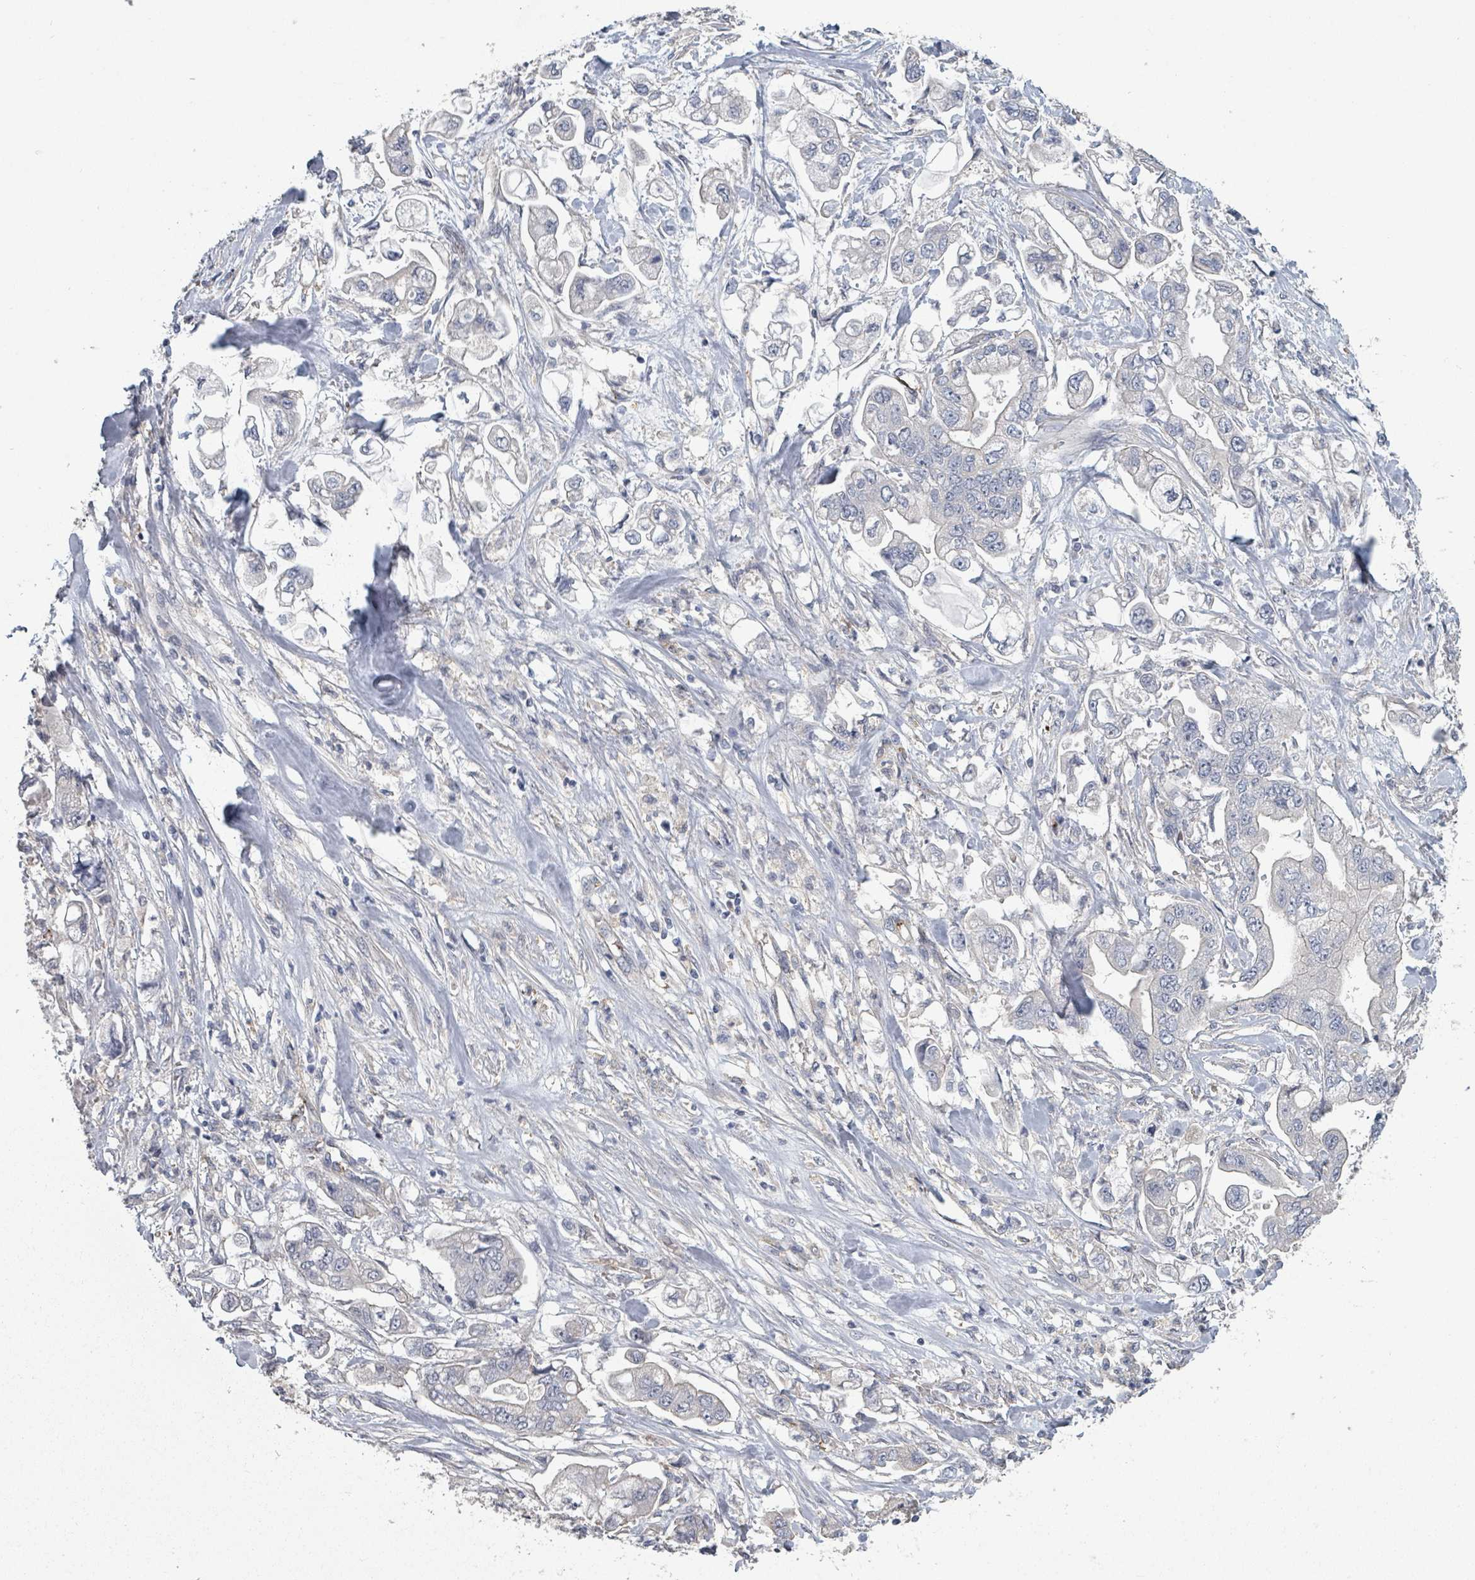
{"staining": {"intensity": "negative", "quantity": "none", "location": "none"}, "tissue": "stomach cancer", "cell_type": "Tumor cells", "image_type": "cancer", "snomed": [{"axis": "morphology", "description": "Adenocarcinoma, NOS"}, {"axis": "topography", "description": "Stomach"}], "caption": "Tumor cells are negative for brown protein staining in stomach adenocarcinoma. Brightfield microscopy of immunohistochemistry (IHC) stained with DAB (brown) and hematoxylin (blue), captured at high magnification.", "gene": "PLAUR", "patient": {"sex": "male", "age": 62}}